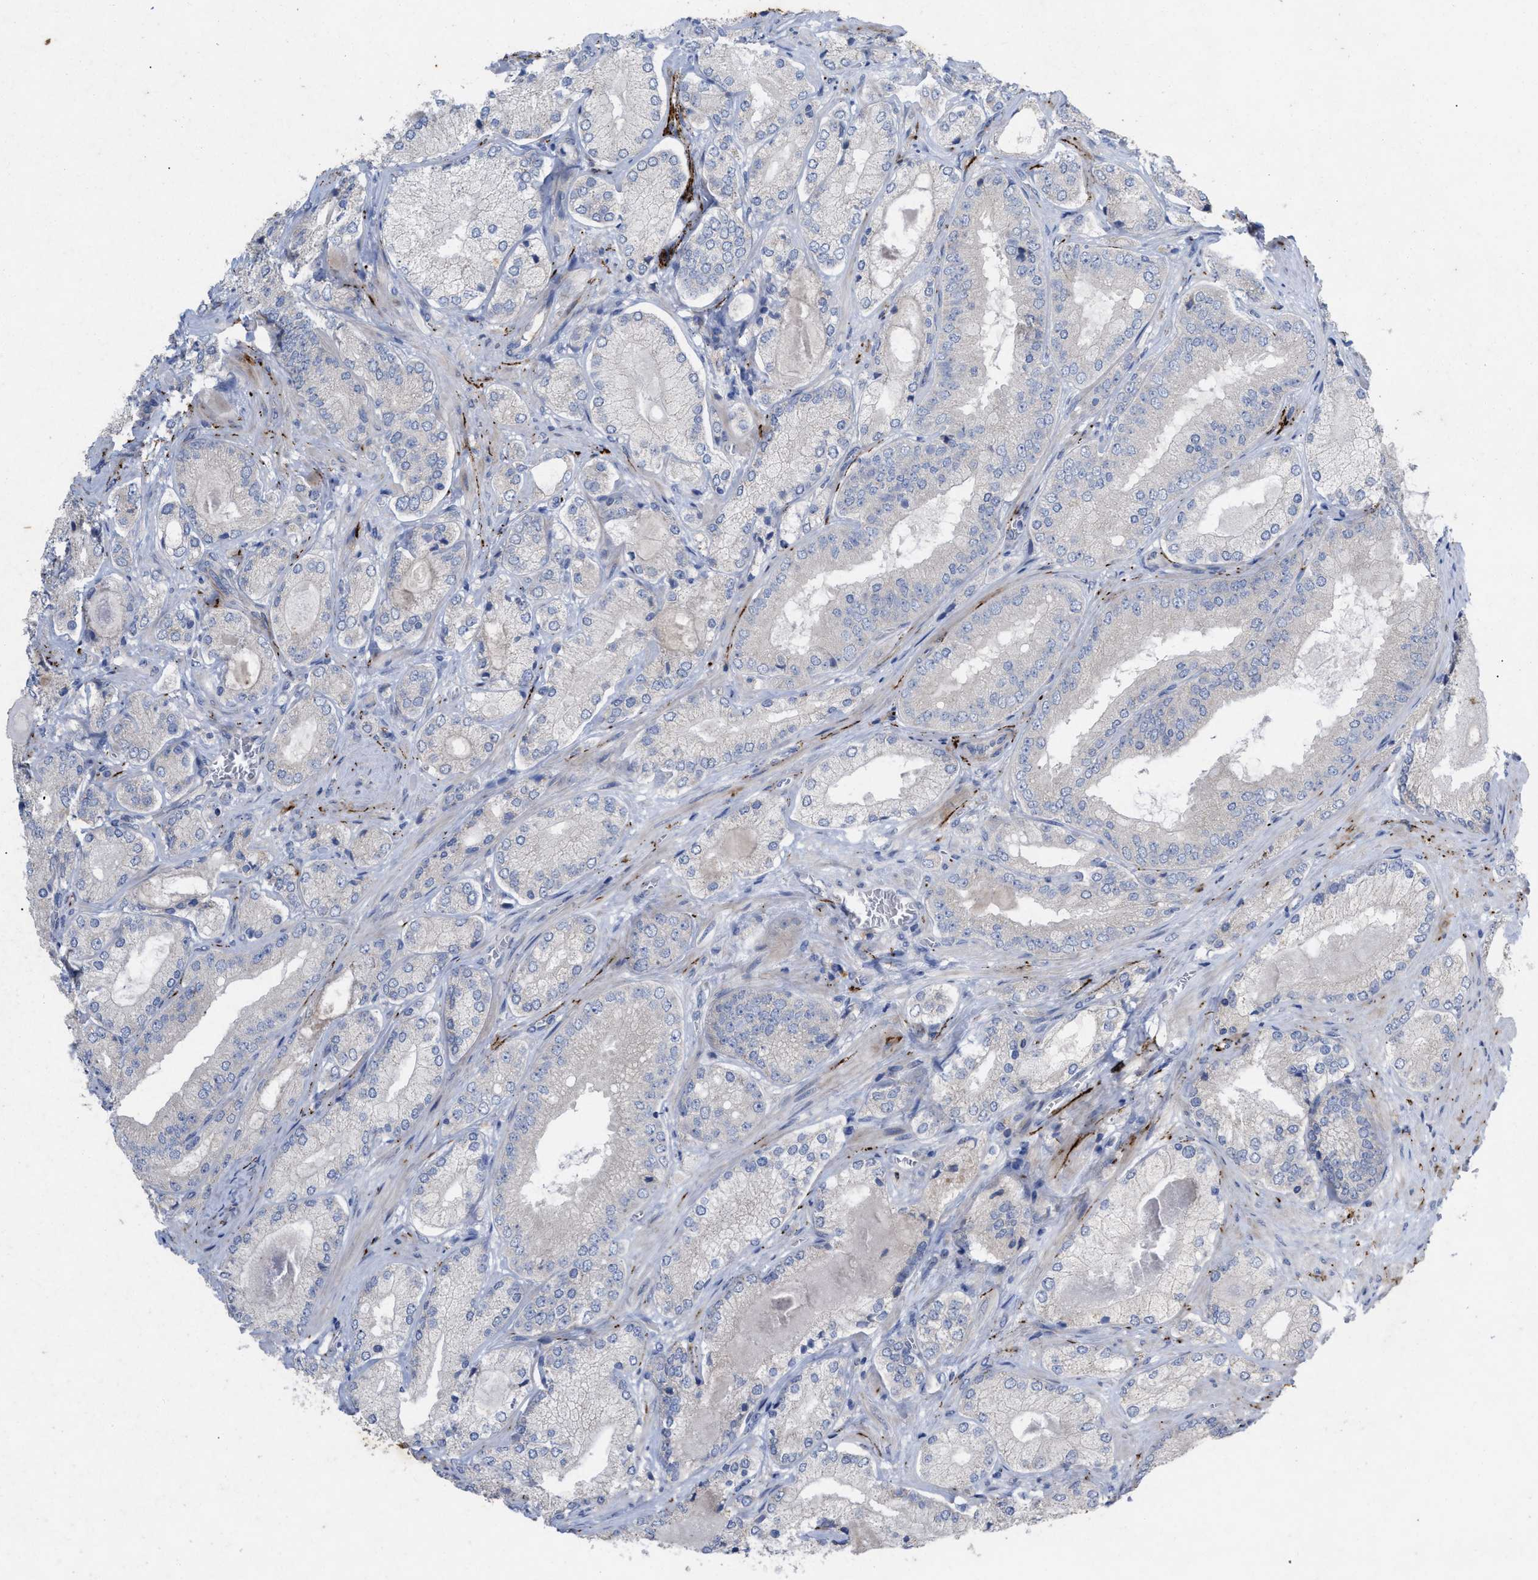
{"staining": {"intensity": "negative", "quantity": "none", "location": "none"}, "tissue": "prostate cancer", "cell_type": "Tumor cells", "image_type": "cancer", "snomed": [{"axis": "morphology", "description": "Adenocarcinoma, Low grade"}, {"axis": "topography", "description": "Prostate"}], "caption": "Prostate cancer was stained to show a protein in brown. There is no significant positivity in tumor cells. (Stains: DAB (3,3'-diaminobenzidine) IHC with hematoxylin counter stain, Microscopy: brightfield microscopy at high magnification).", "gene": "VIP", "patient": {"sex": "male", "age": 65}}